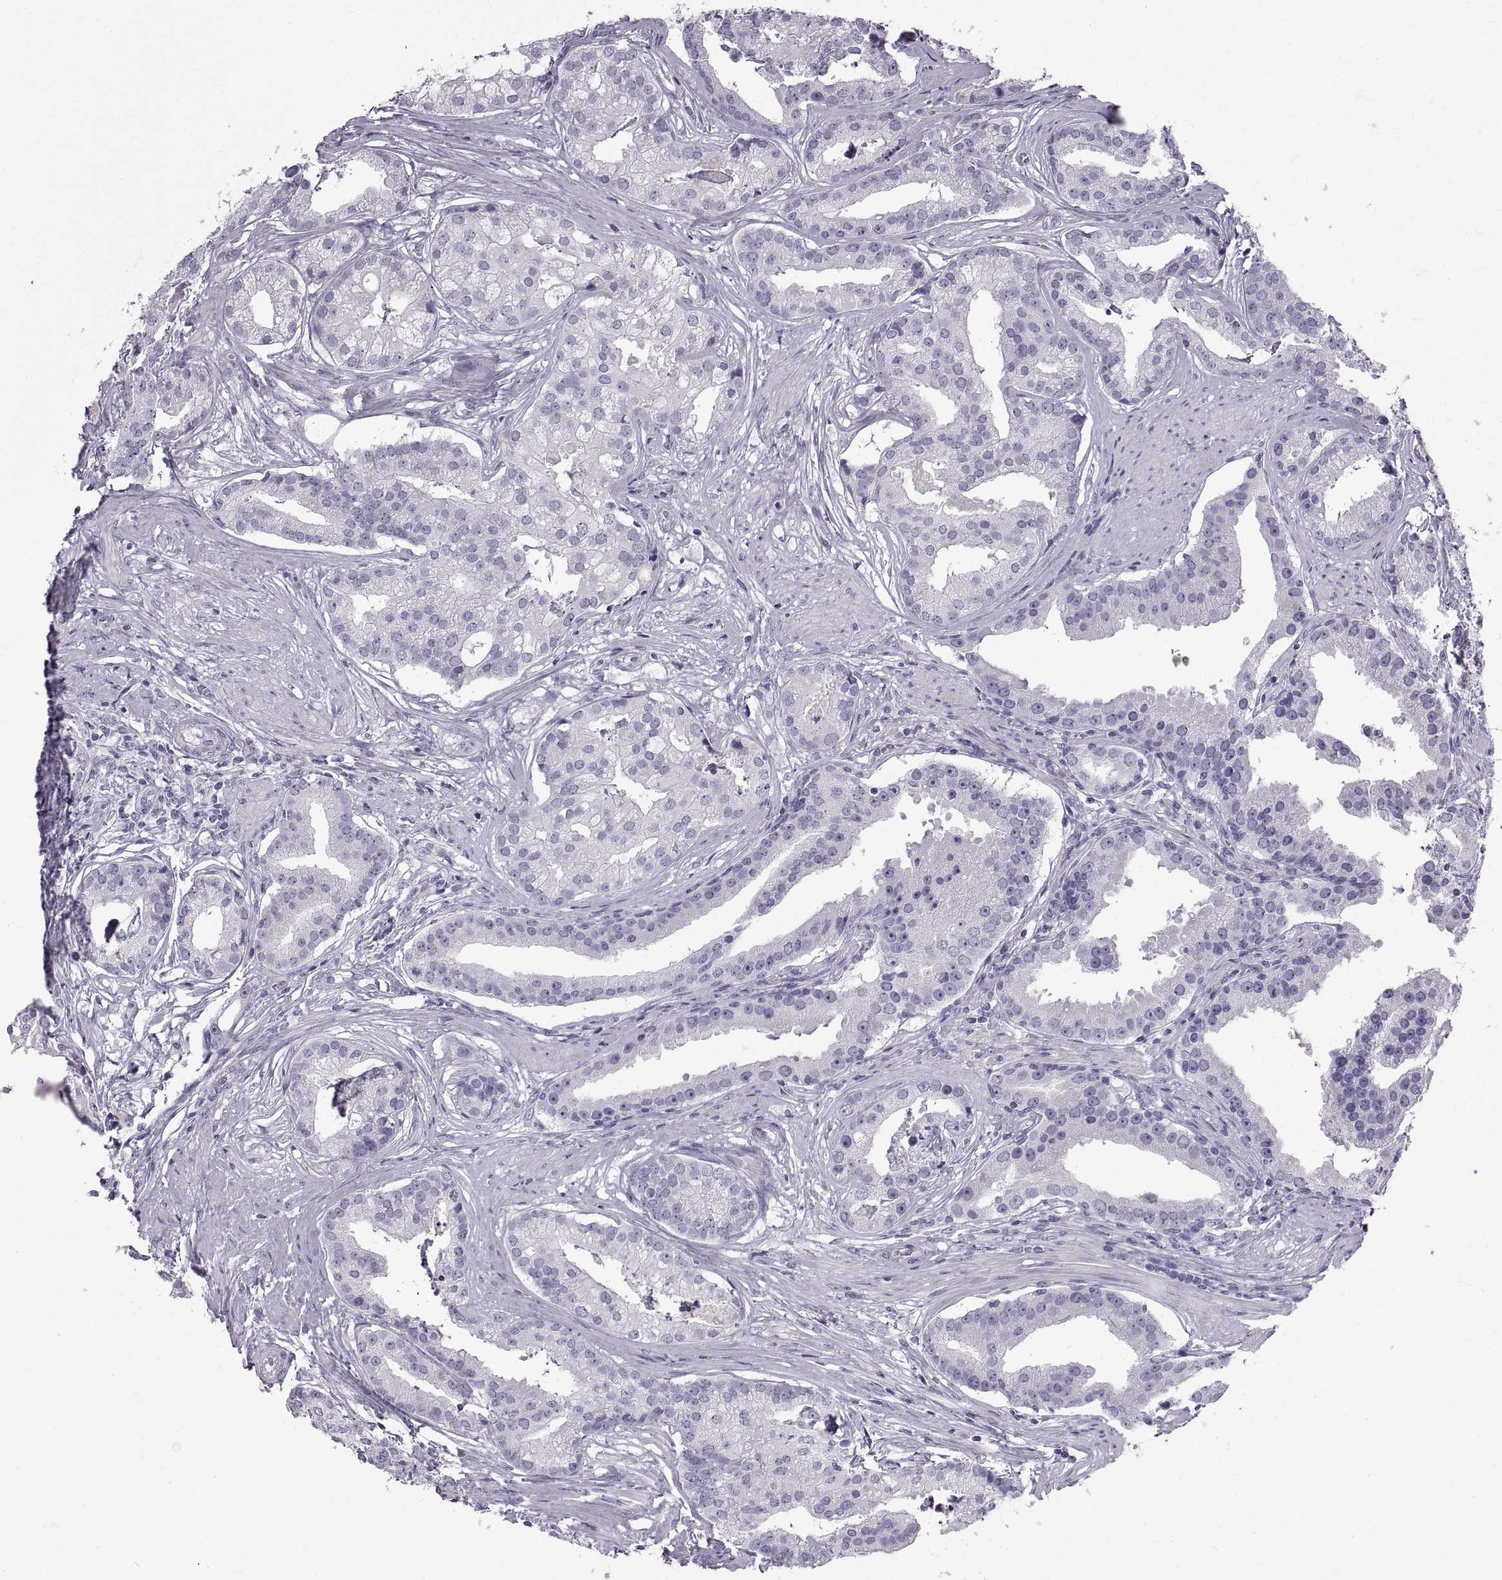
{"staining": {"intensity": "negative", "quantity": "none", "location": "none"}, "tissue": "prostate cancer", "cell_type": "Tumor cells", "image_type": "cancer", "snomed": [{"axis": "morphology", "description": "Adenocarcinoma, NOS"}, {"axis": "topography", "description": "Prostate and seminal vesicle, NOS"}, {"axis": "topography", "description": "Prostate"}], "caption": "The micrograph demonstrates no significant staining in tumor cells of prostate cancer.", "gene": "WFDC8", "patient": {"sex": "male", "age": 44}}